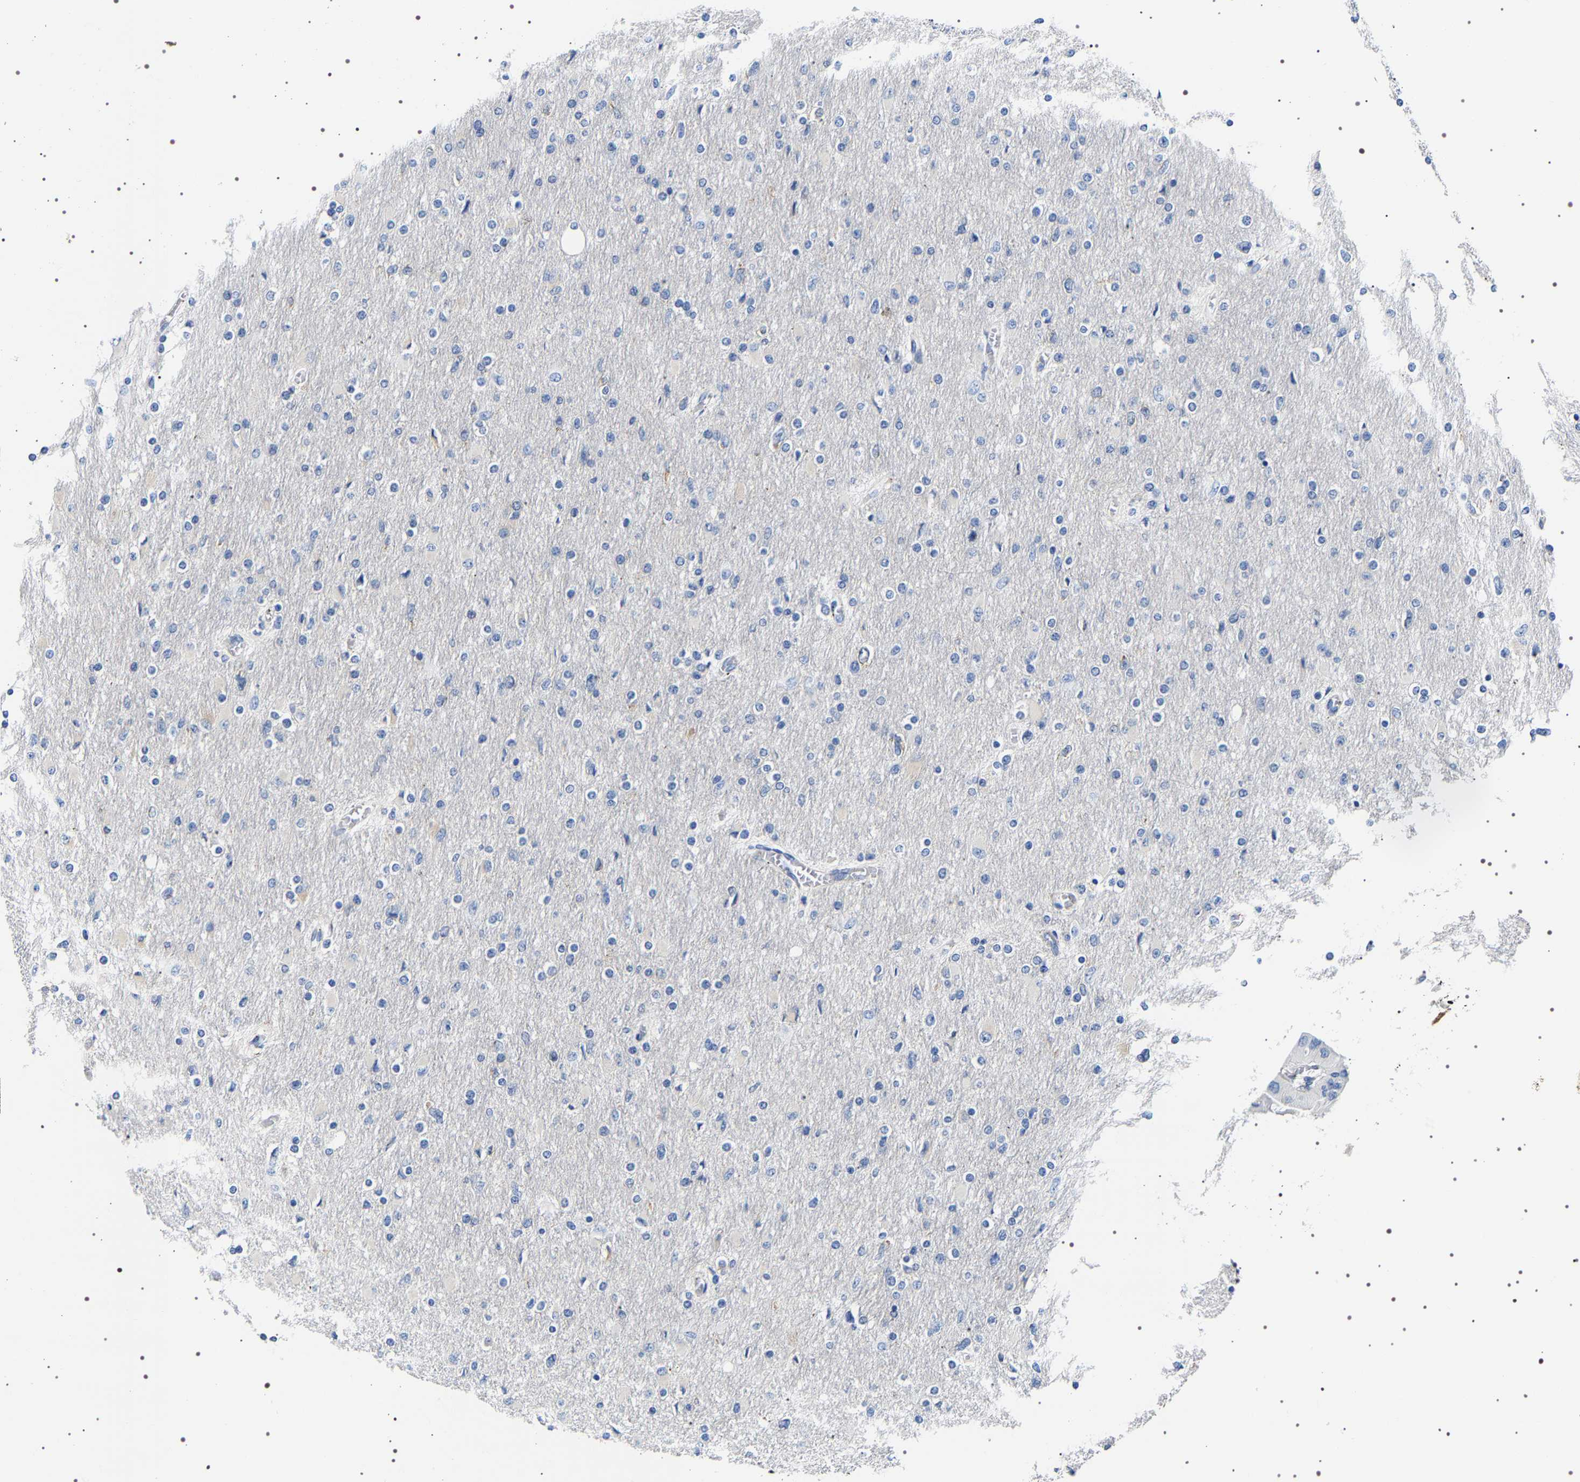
{"staining": {"intensity": "negative", "quantity": "none", "location": "none"}, "tissue": "glioma", "cell_type": "Tumor cells", "image_type": "cancer", "snomed": [{"axis": "morphology", "description": "Glioma, malignant, High grade"}, {"axis": "topography", "description": "Cerebral cortex"}], "caption": "Protein analysis of high-grade glioma (malignant) reveals no significant positivity in tumor cells.", "gene": "SQLE", "patient": {"sex": "female", "age": 36}}